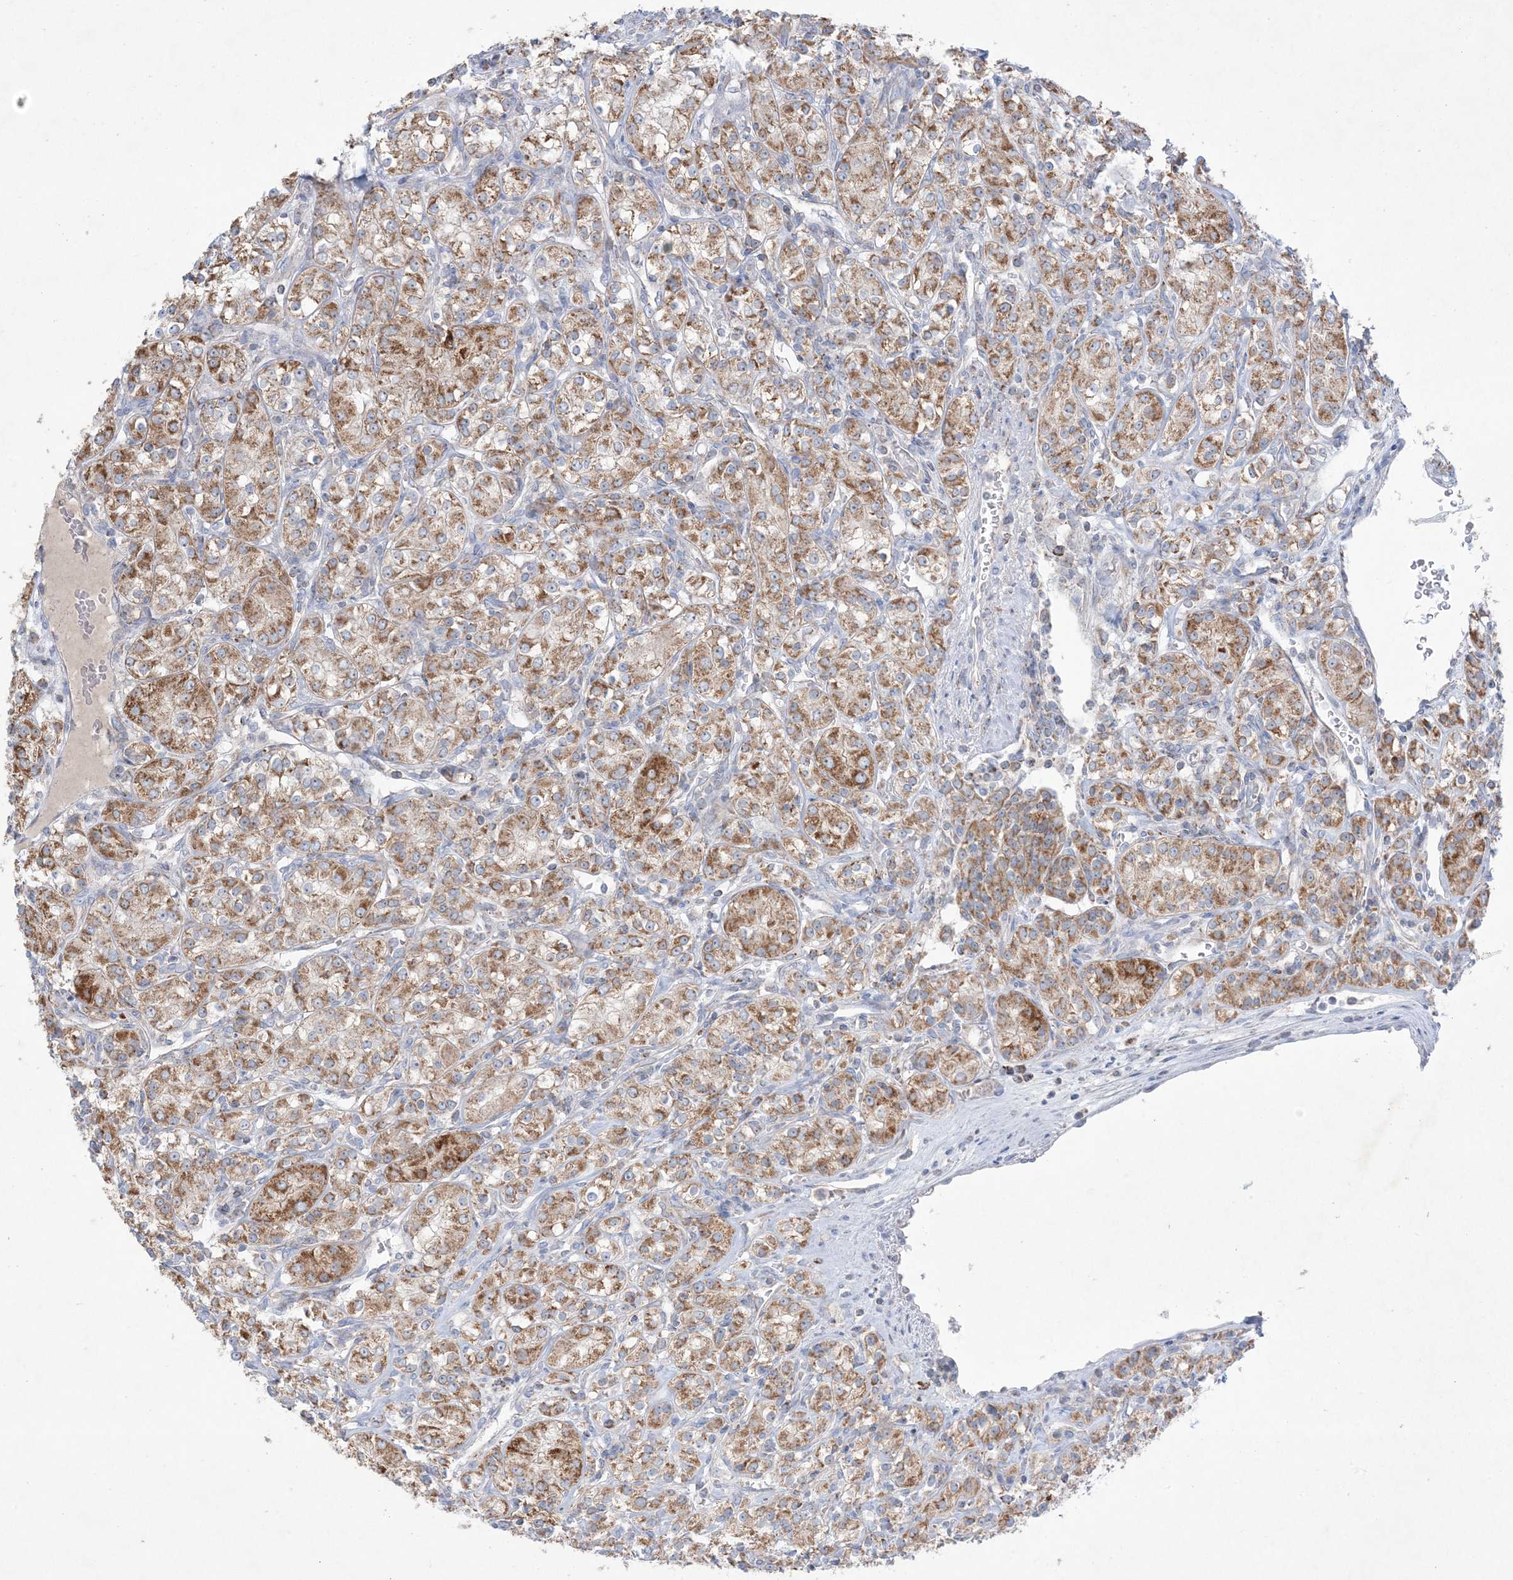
{"staining": {"intensity": "strong", "quantity": "25%-75%", "location": "cytoplasmic/membranous"}, "tissue": "renal cancer", "cell_type": "Tumor cells", "image_type": "cancer", "snomed": [{"axis": "morphology", "description": "Adenocarcinoma, NOS"}, {"axis": "topography", "description": "Kidney"}], "caption": "About 25%-75% of tumor cells in renal cancer reveal strong cytoplasmic/membranous protein staining as visualized by brown immunohistochemical staining.", "gene": "KCTD6", "patient": {"sex": "male", "age": 77}}